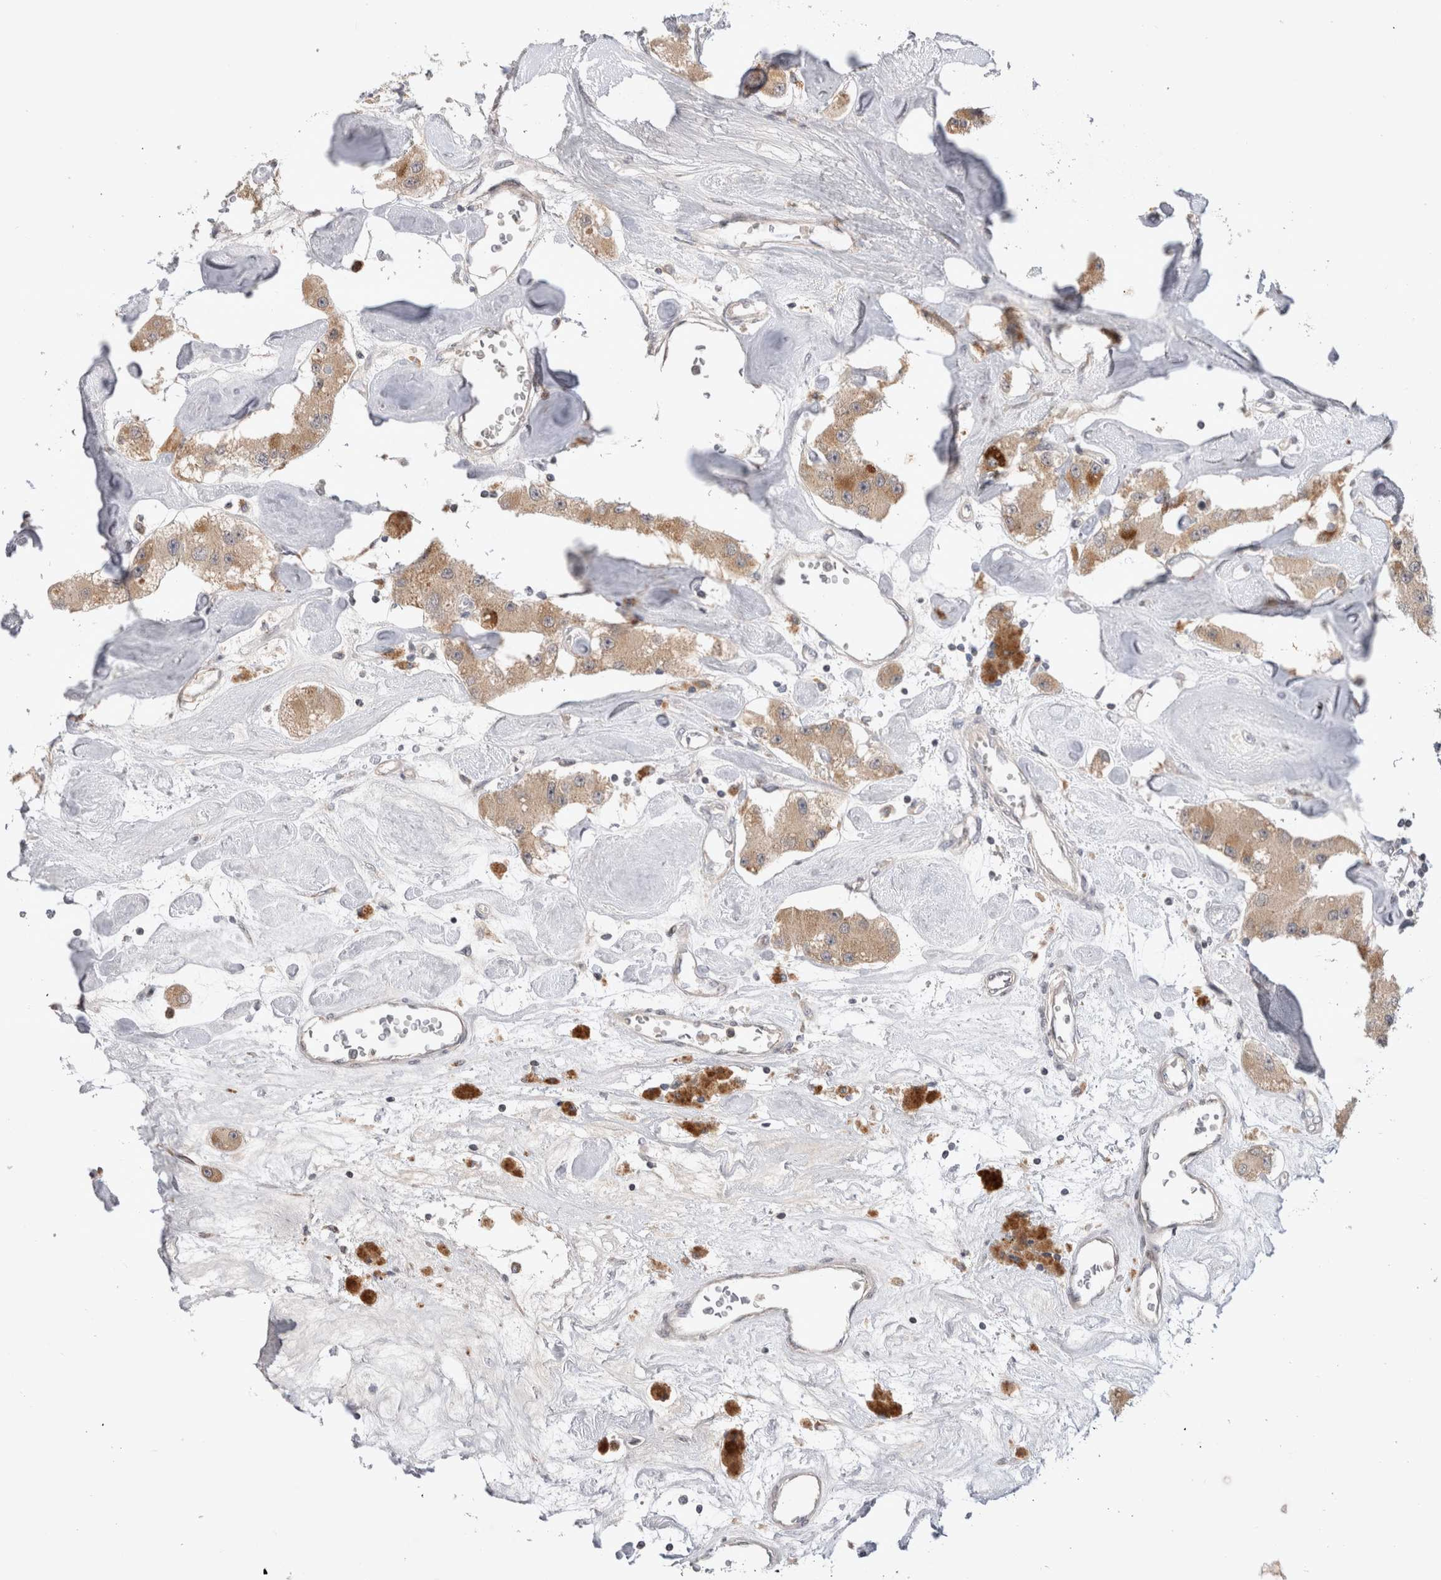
{"staining": {"intensity": "weak", "quantity": ">75%", "location": "cytoplasmic/membranous"}, "tissue": "carcinoid", "cell_type": "Tumor cells", "image_type": "cancer", "snomed": [{"axis": "morphology", "description": "Carcinoid, malignant, NOS"}, {"axis": "topography", "description": "Pancreas"}], "caption": "Malignant carcinoid stained with a brown dye reveals weak cytoplasmic/membranous positive expression in about >75% of tumor cells.", "gene": "PLEKHM1", "patient": {"sex": "male", "age": 41}}